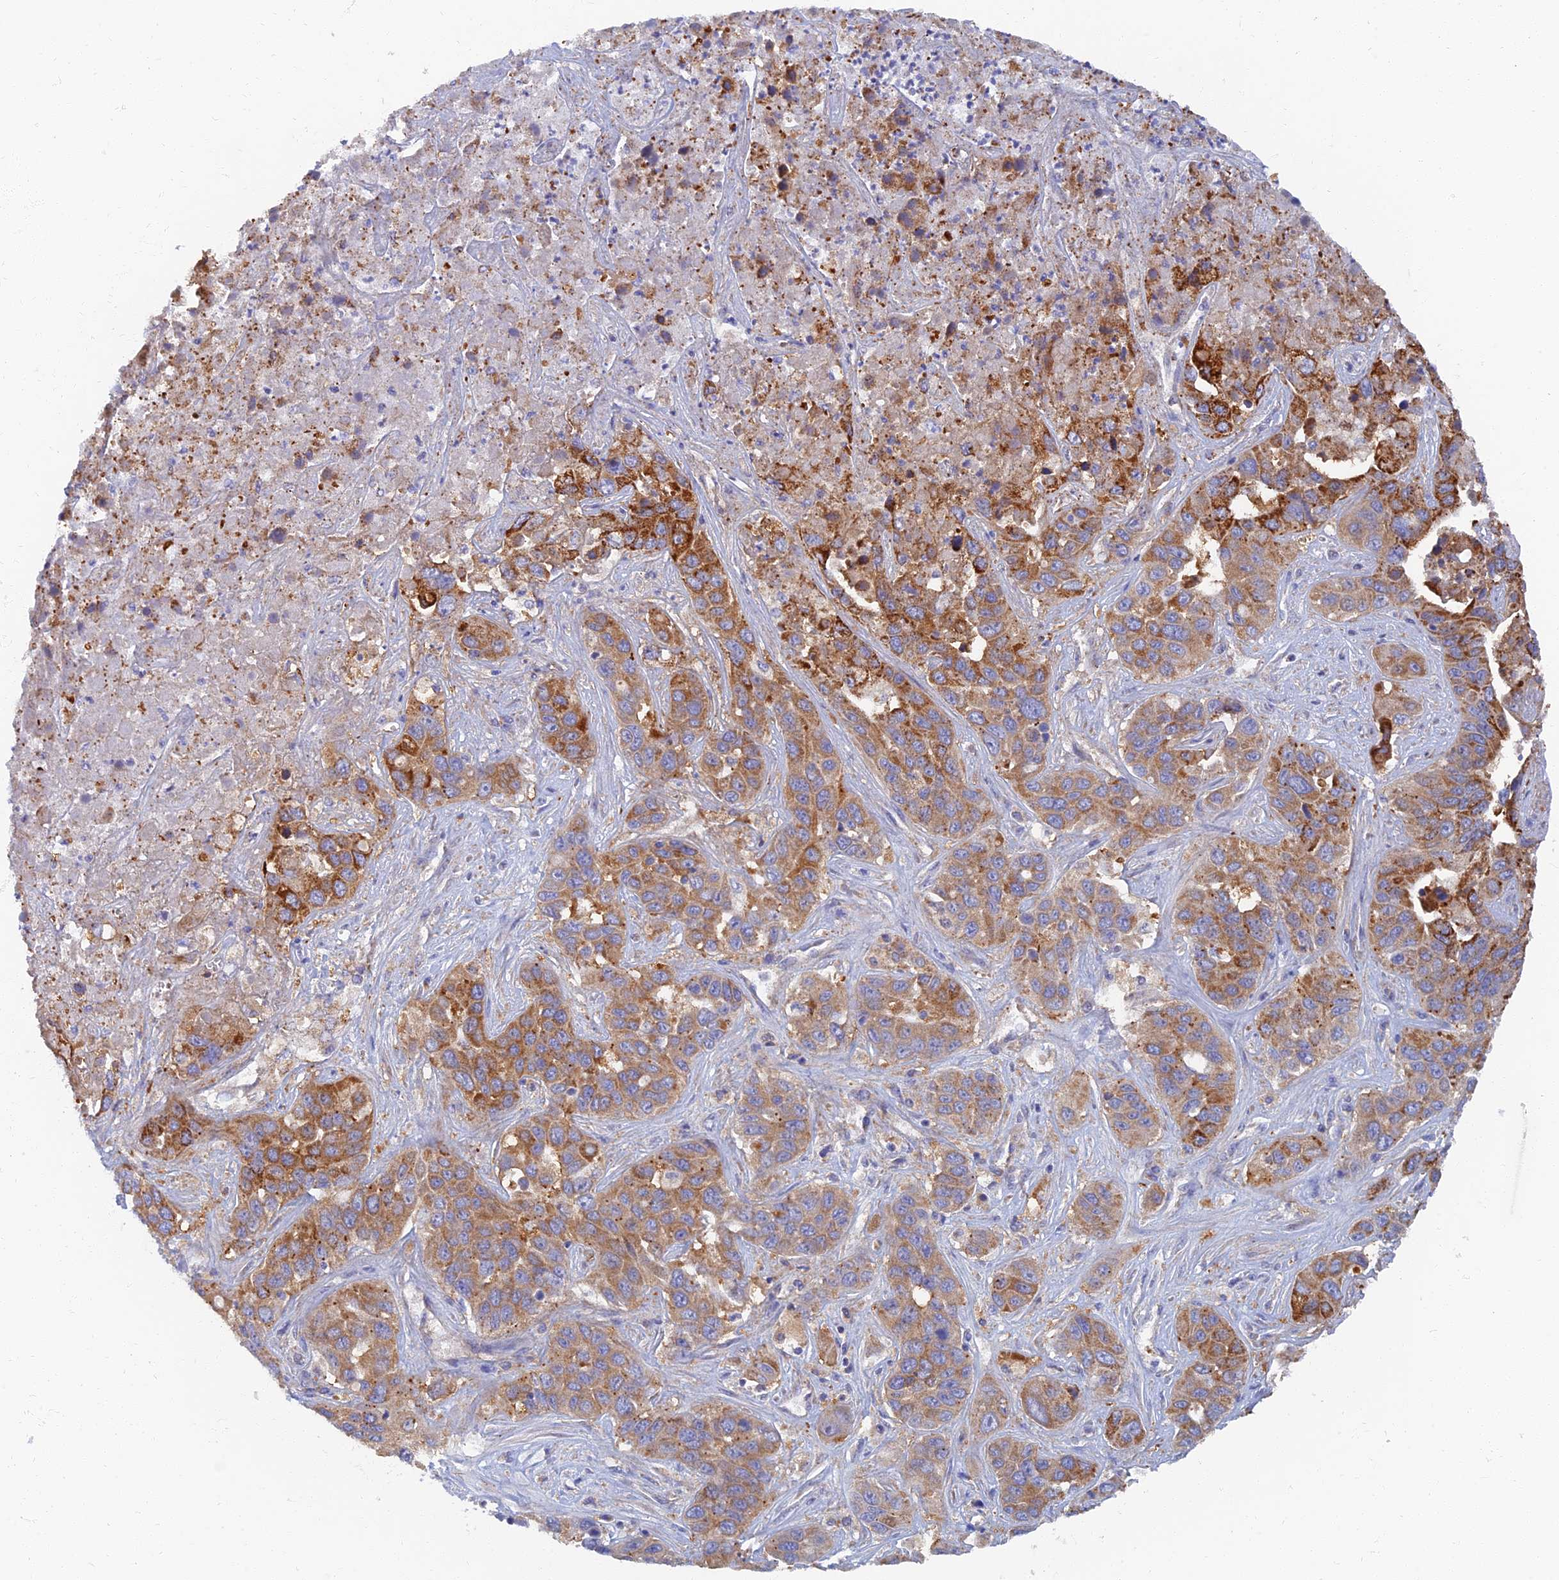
{"staining": {"intensity": "moderate", "quantity": ">75%", "location": "cytoplasmic/membranous"}, "tissue": "liver cancer", "cell_type": "Tumor cells", "image_type": "cancer", "snomed": [{"axis": "morphology", "description": "Cholangiocarcinoma"}, {"axis": "topography", "description": "Liver"}], "caption": "Brown immunohistochemical staining in liver cancer (cholangiocarcinoma) demonstrates moderate cytoplasmic/membranous expression in about >75% of tumor cells.", "gene": "TMEM44", "patient": {"sex": "female", "age": 52}}